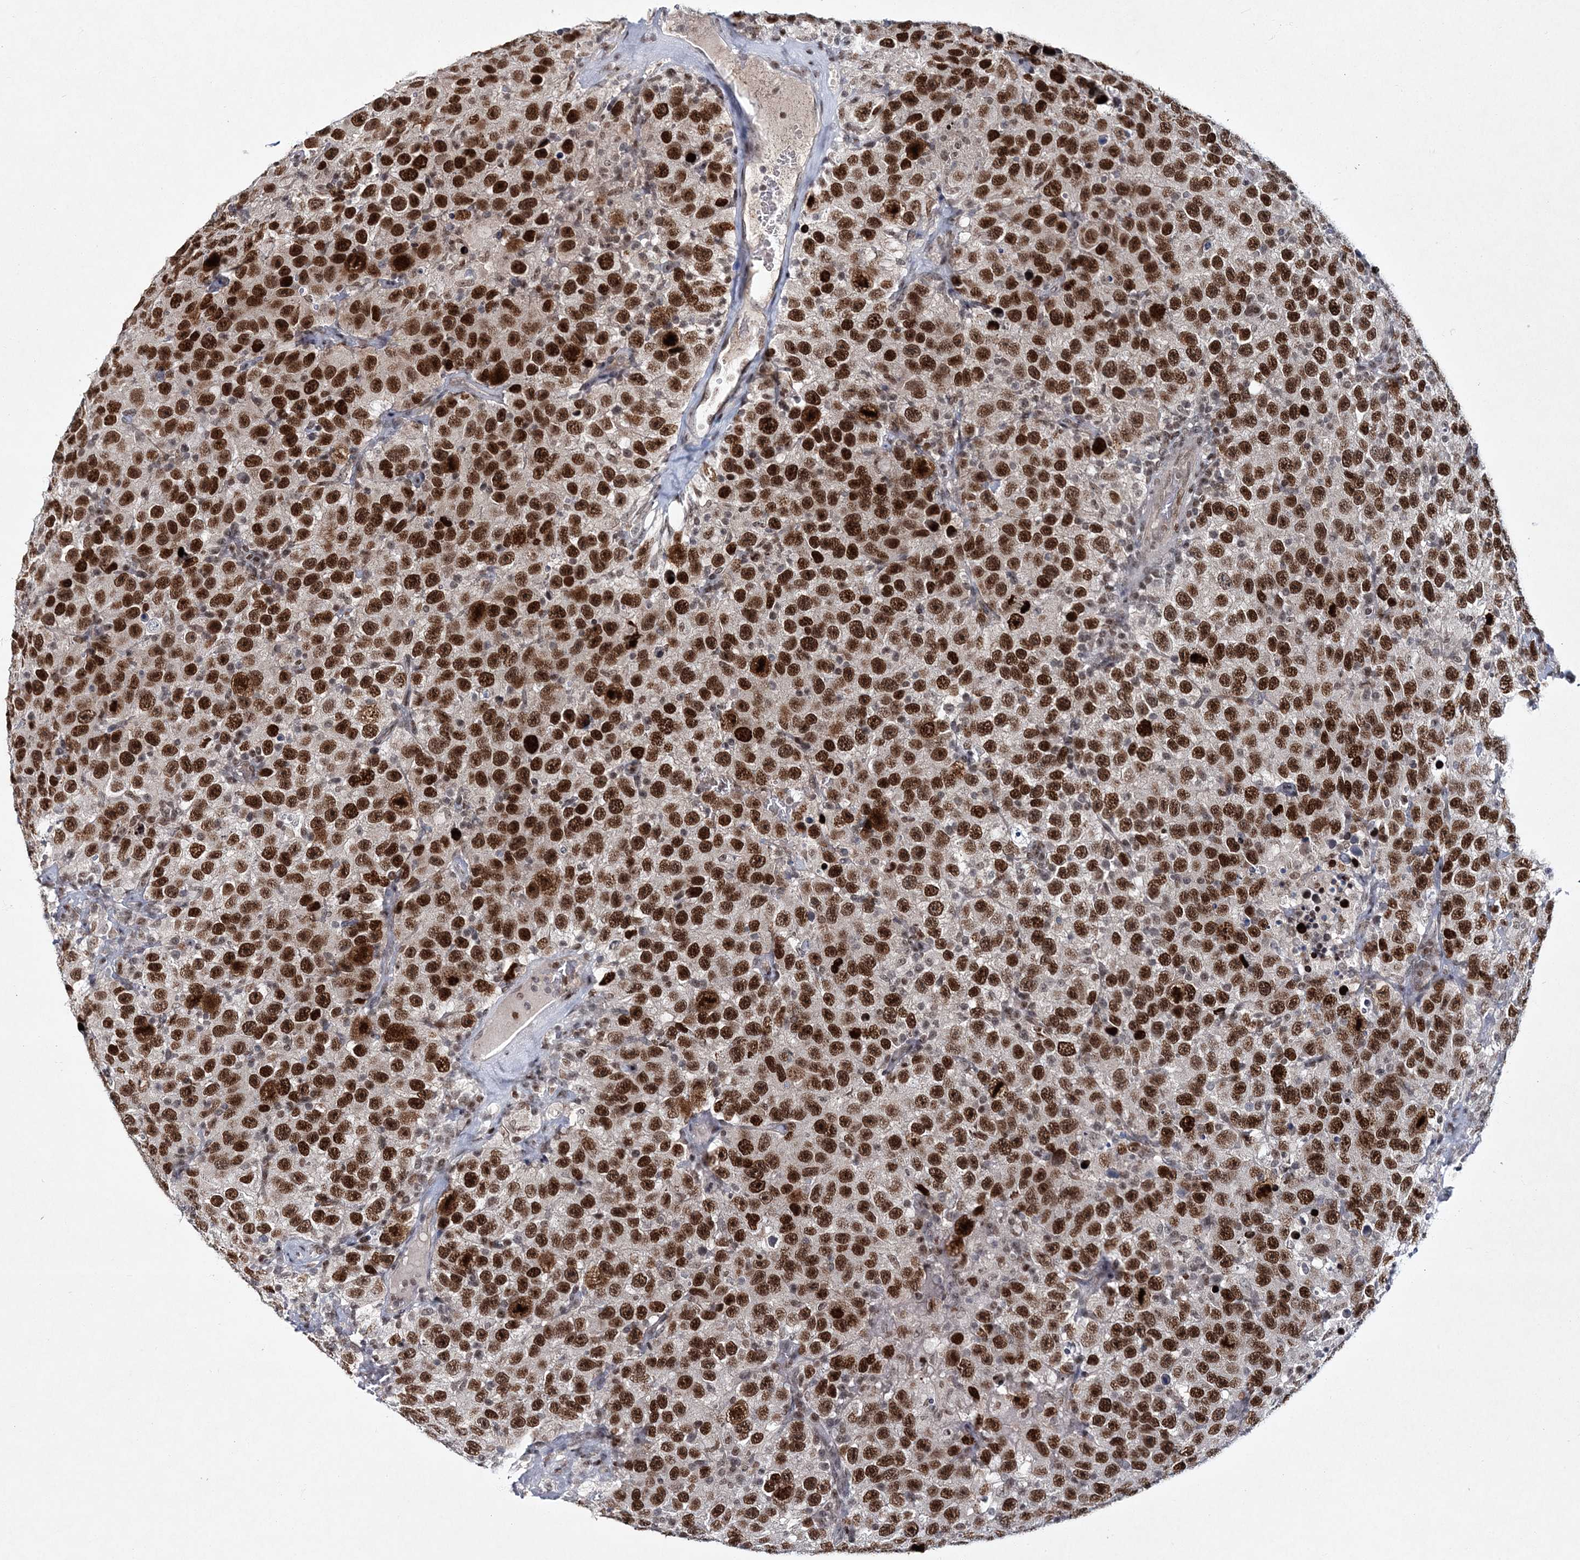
{"staining": {"intensity": "strong", "quantity": ">75%", "location": "nuclear"}, "tissue": "testis cancer", "cell_type": "Tumor cells", "image_type": "cancer", "snomed": [{"axis": "morphology", "description": "Seminoma, NOS"}, {"axis": "topography", "description": "Testis"}], "caption": "This is a photomicrograph of IHC staining of testis cancer, which shows strong expression in the nuclear of tumor cells.", "gene": "LRRFIP2", "patient": {"sex": "male", "age": 41}}